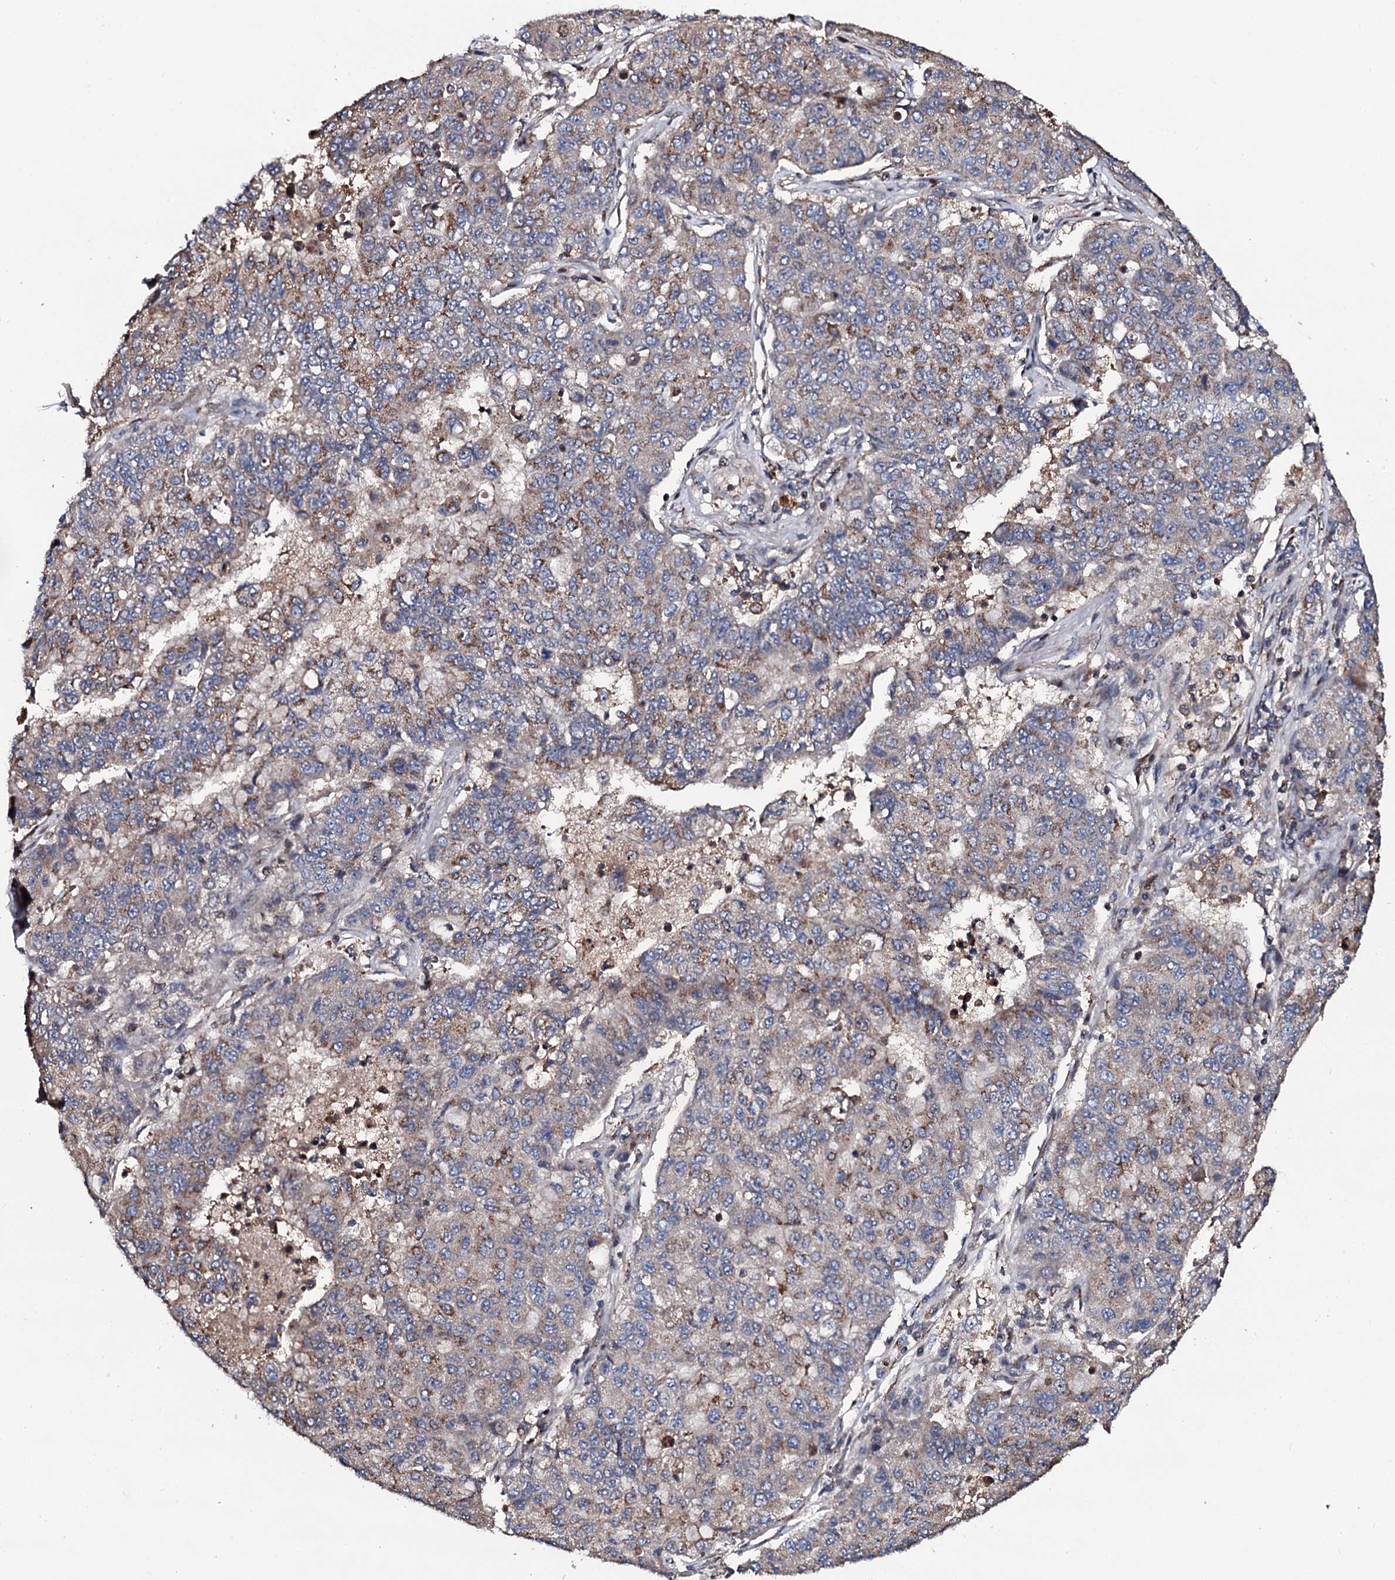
{"staining": {"intensity": "weak", "quantity": "25%-75%", "location": "cytoplasmic/membranous"}, "tissue": "lung cancer", "cell_type": "Tumor cells", "image_type": "cancer", "snomed": [{"axis": "morphology", "description": "Squamous cell carcinoma, NOS"}, {"axis": "topography", "description": "Lung"}], "caption": "Lung cancer (squamous cell carcinoma) stained with a protein marker demonstrates weak staining in tumor cells.", "gene": "PLET1", "patient": {"sex": "male", "age": 74}}